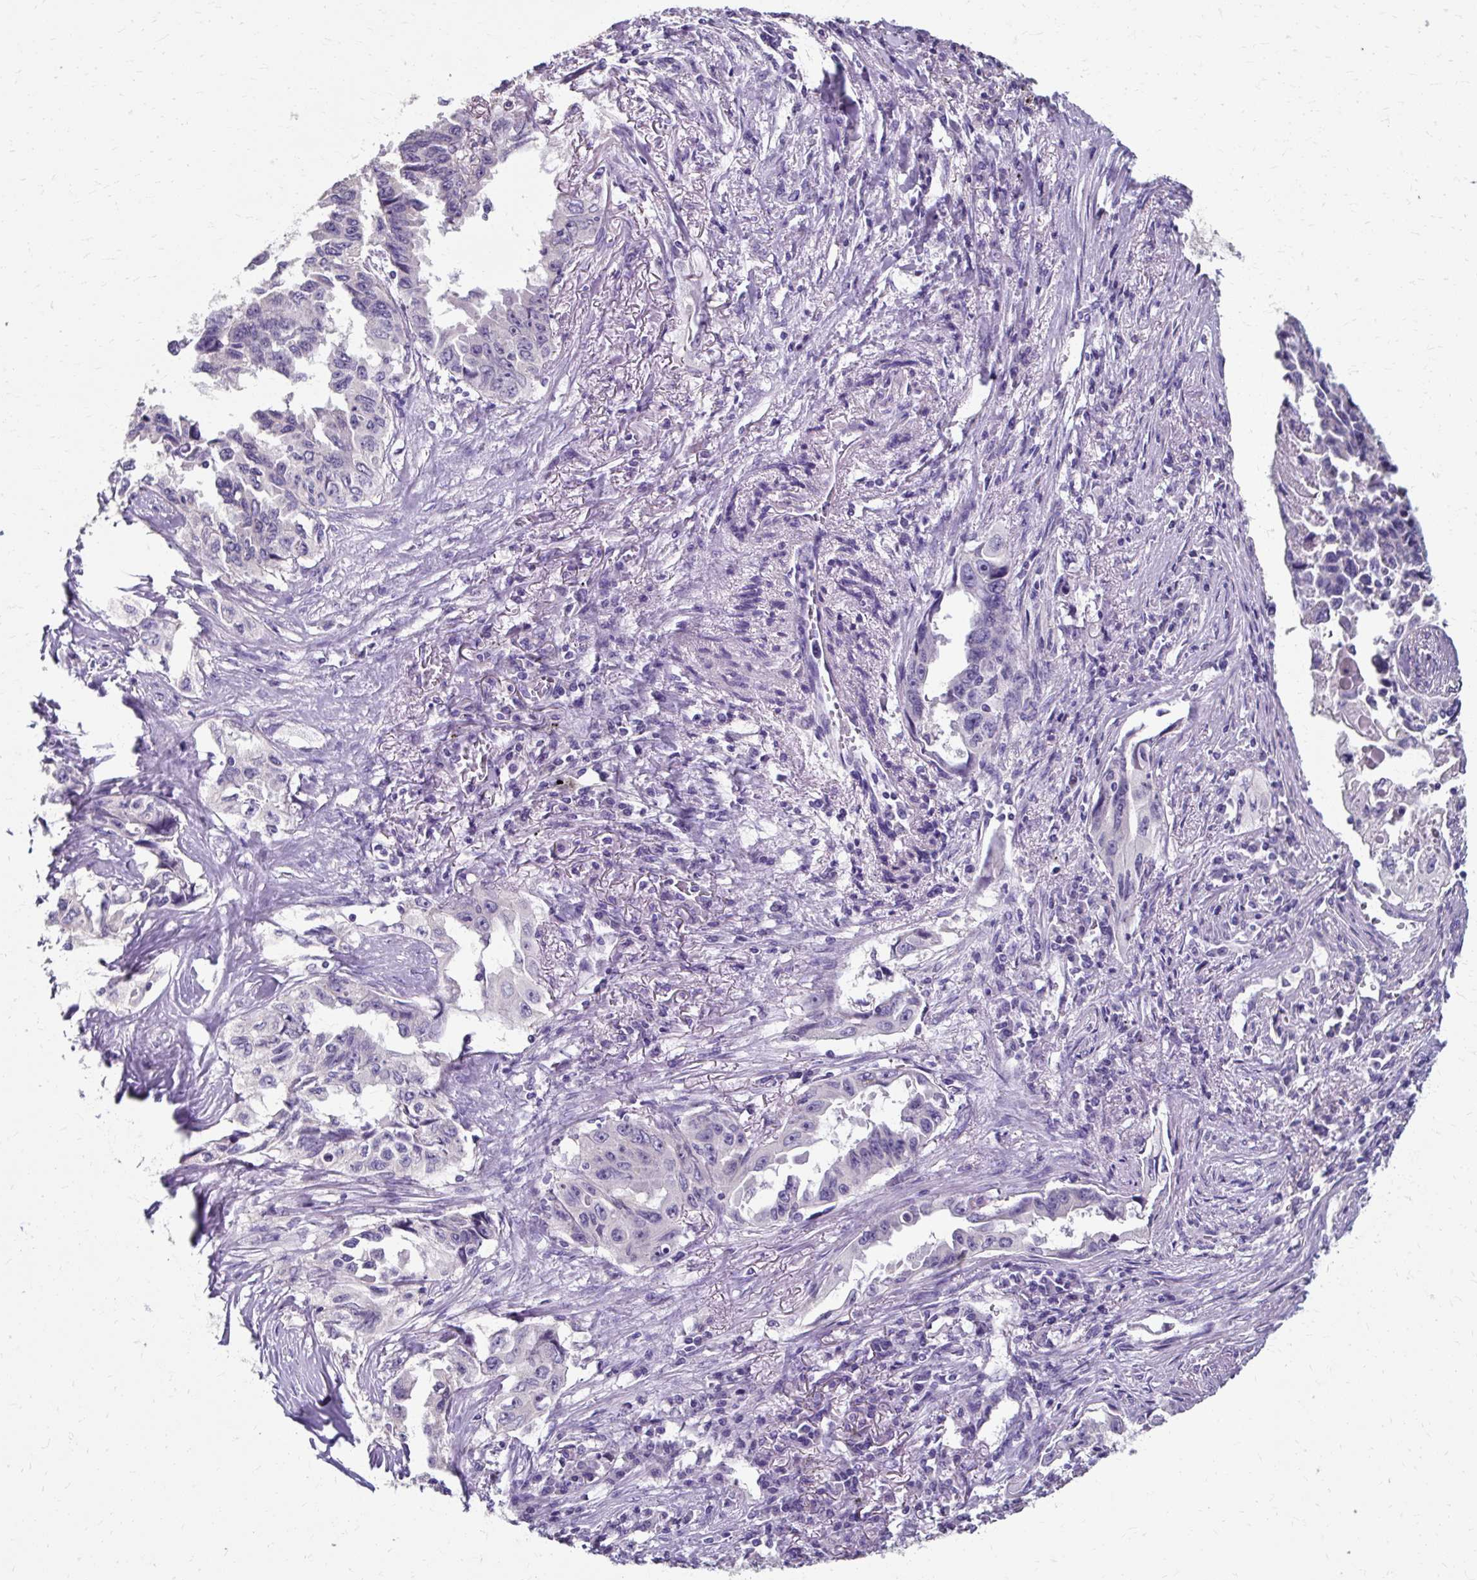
{"staining": {"intensity": "negative", "quantity": "none", "location": "none"}, "tissue": "lung cancer", "cell_type": "Tumor cells", "image_type": "cancer", "snomed": [{"axis": "morphology", "description": "Adenocarcinoma, NOS"}, {"axis": "topography", "description": "Lung"}], "caption": "There is no significant staining in tumor cells of lung adenocarcinoma.", "gene": "KLHL24", "patient": {"sex": "female", "age": 51}}